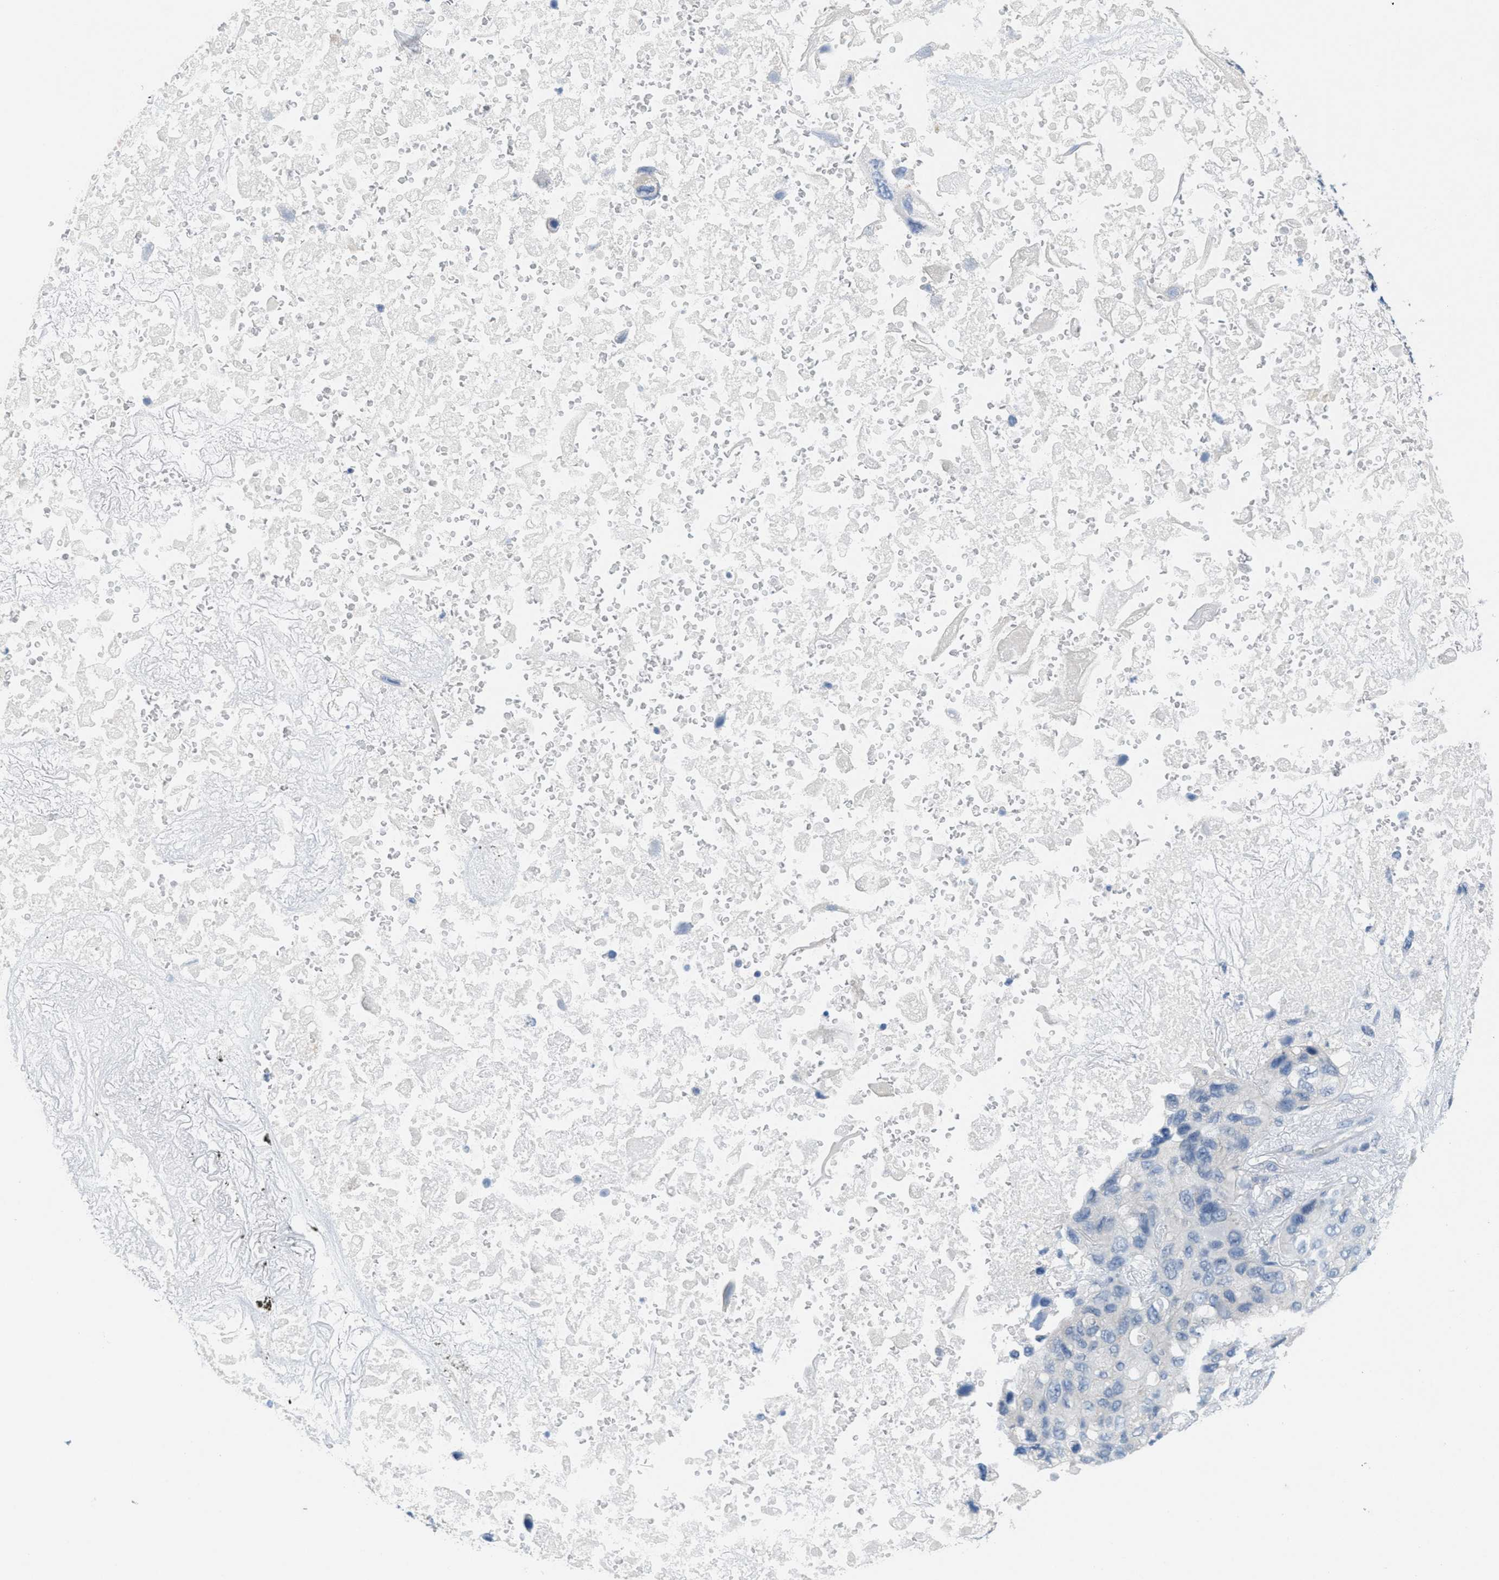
{"staining": {"intensity": "negative", "quantity": "none", "location": "none"}, "tissue": "lung cancer", "cell_type": "Tumor cells", "image_type": "cancer", "snomed": [{"axis": "morphology", "description": "Squamous cell carcinoma, NOS"}, {"axis": "topography", "description": "Lung"}], "caption": "Human lung cancer (squamous cell carcinoma) stained for a protein using immunohistochemistry displays no staining in tumor cells.", "gene": "ZFYVE9", "patient": {"sex": "female", "age": 73}}